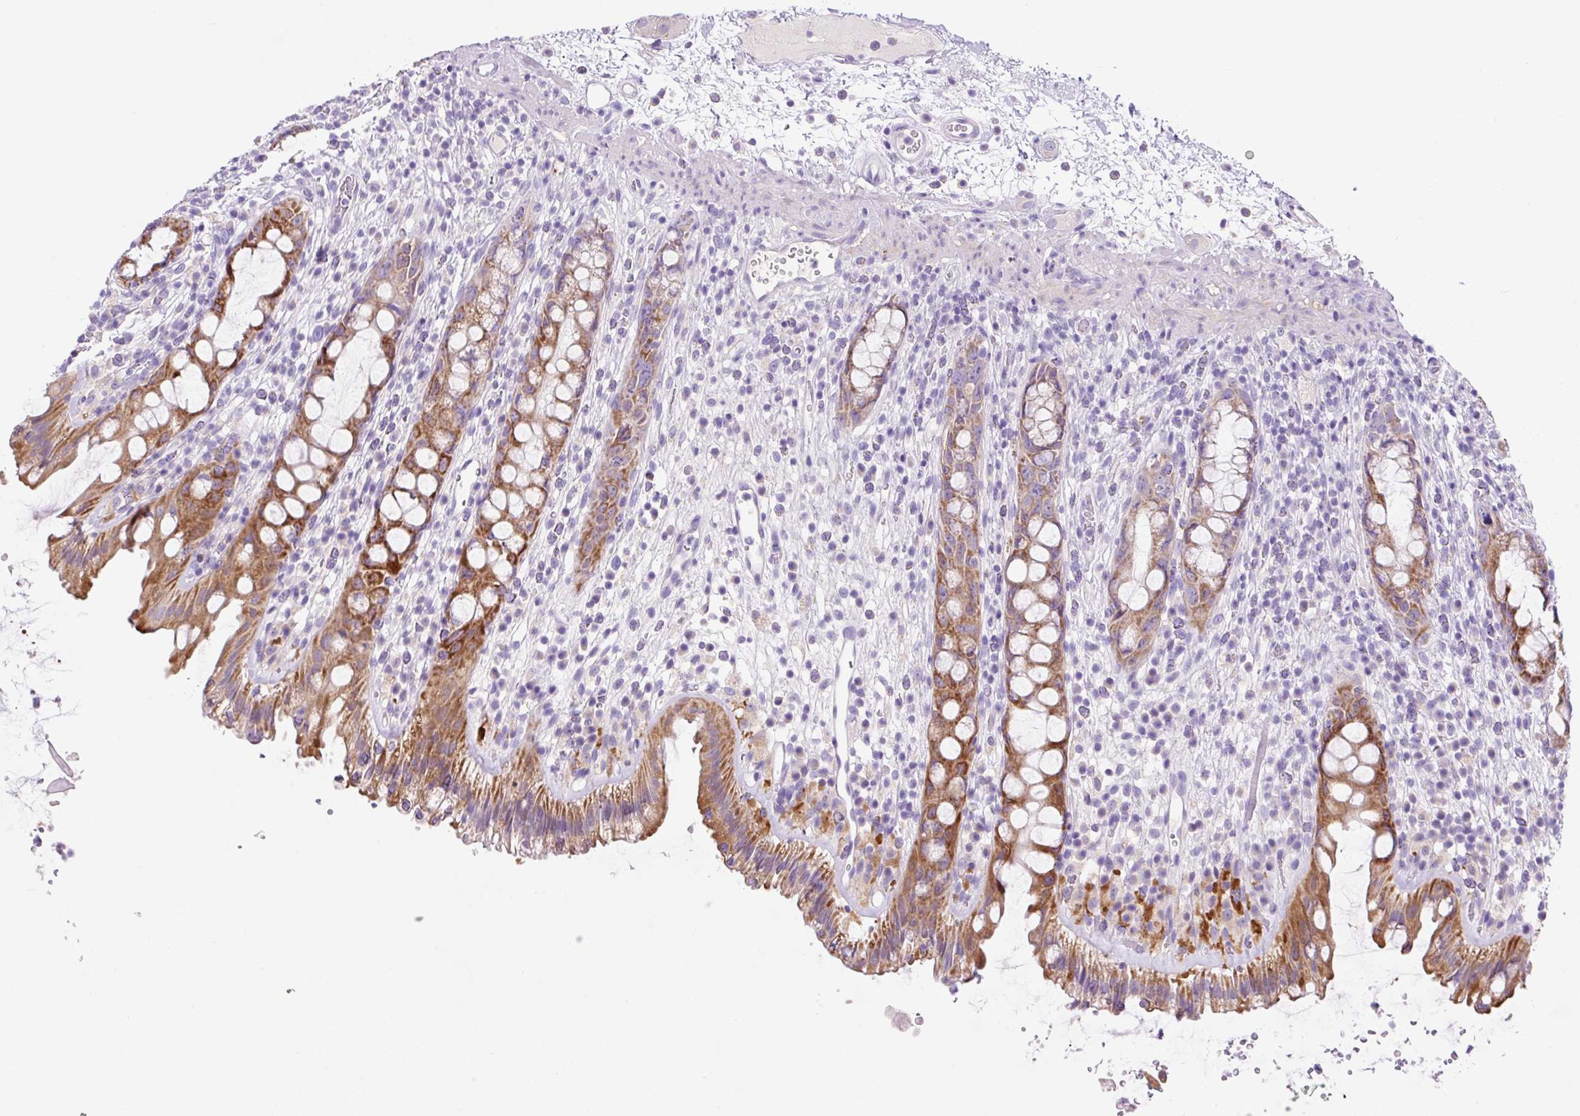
{"staining": {"intensity": "moderate", "quantity": "25%-75%", "location": "cytoplasmic/membranous"}, "tissue": "rectum", "cell_type": "Glandular cells", "image_type": "normal", "snomed": [{"axis": "morphology", "description": "Normal tissue, NOS"}, {"axis": "topography", "description": "Rectum"}], "caption": "The image shows staining of normal rectum, revealing moderate cytoplasmic/membranous protein positivity (brown color) within glandular cells.", "gene": "NDST3", "patient": {"sex": "female", "age": 57}}